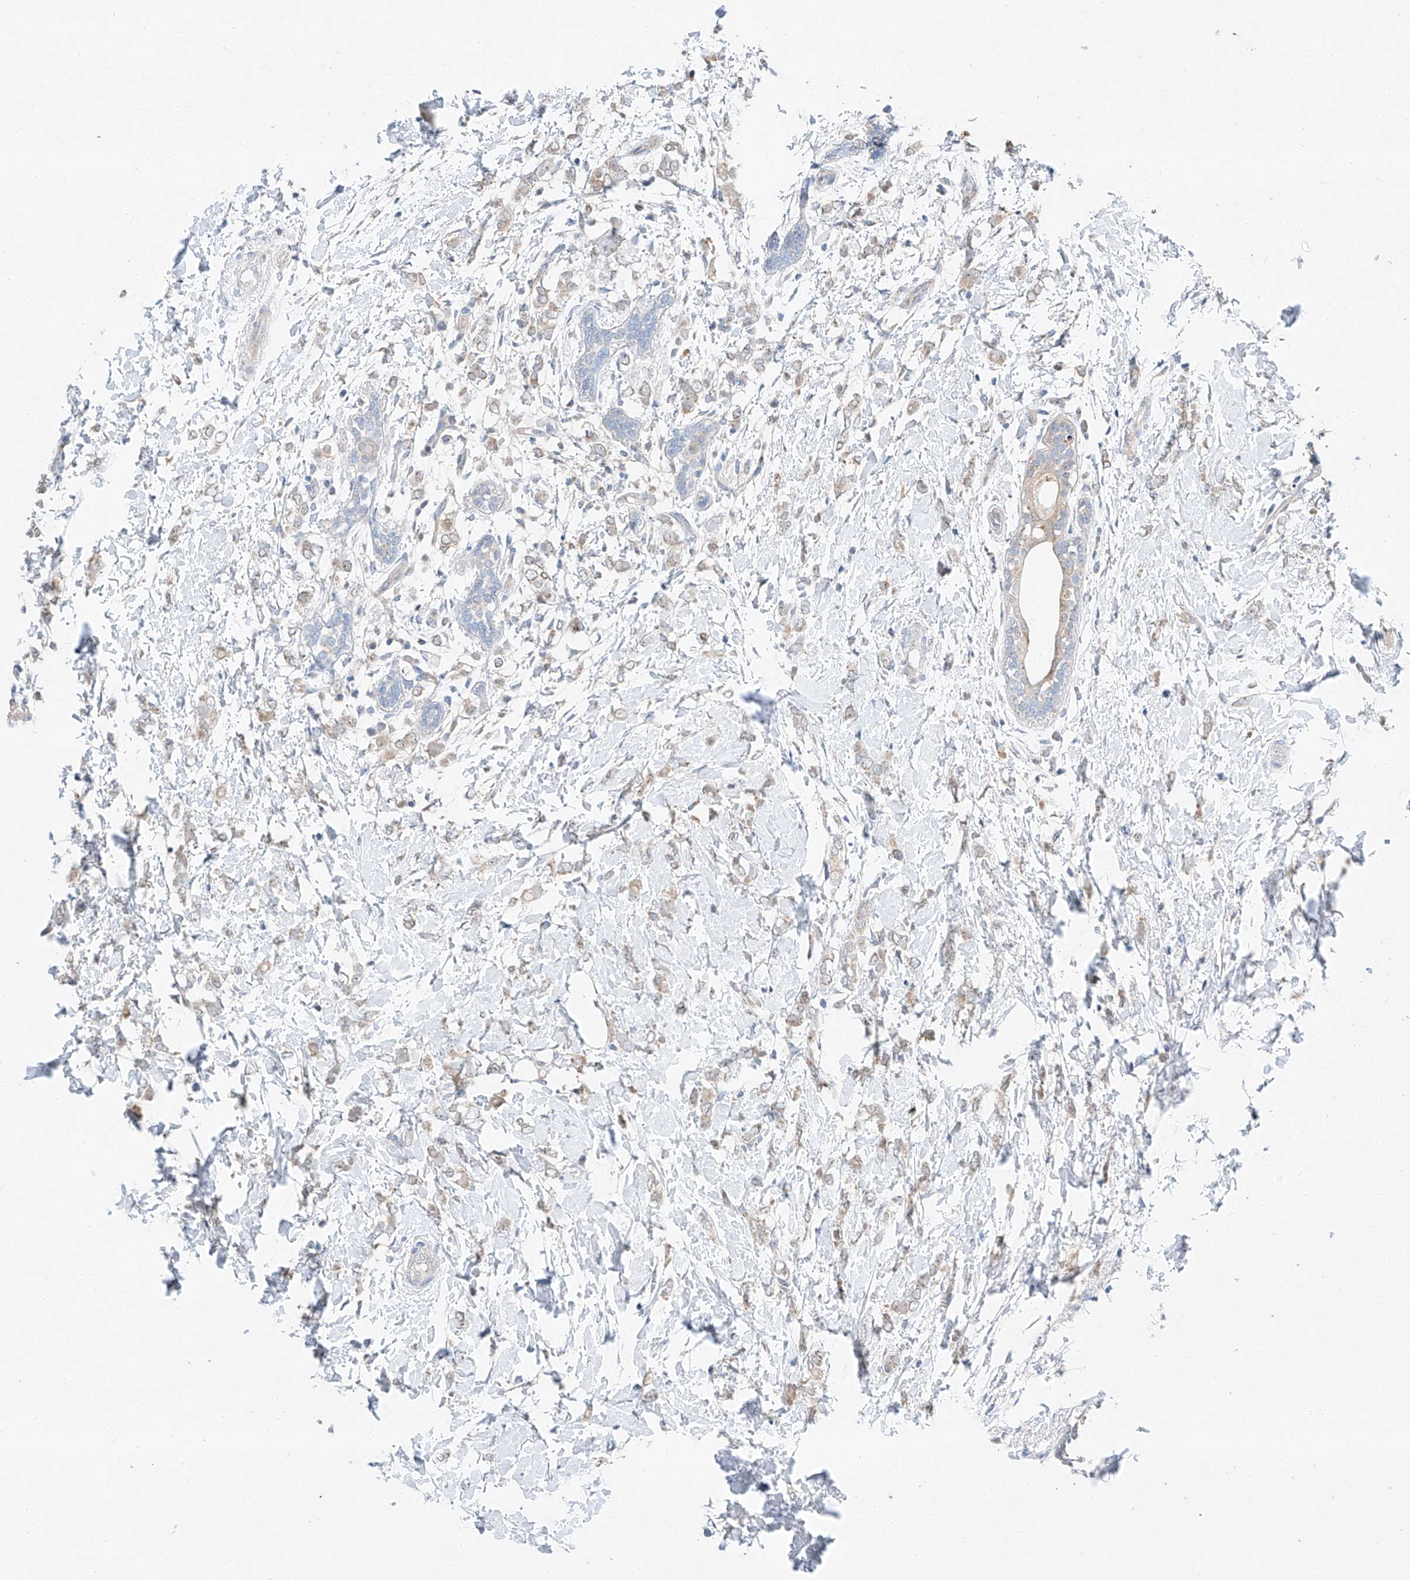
{"staining": {"intensity": "weak", "quantity": "25%-75%", "location": "cytoplasmic/membranous"}, "tissue": "breast cancer", "cell_type": "Tumor cells", "image_type": "cancer", "snomed": [{"axis": "morphology", "description": "Normal tissue, NOS"}, {"axis": "morphology", "description": "Lobular carcinoma"}, {"axis": "topography", "description": "Breast"}], "caption": "Breast cancer tissue reveals weak cytoplasmic/membranous expression in about 25%-75% of tumor cells, visualized by immunohistochemistry. The staining was performed using DAB (3,3'-diaminobenzidine) to visualize the protein expression in brown, while the nuclei were stained in blue with hematoxylin (Magnification: 20x).", "gene": "CLDND1", "patient": {"sex": "female", "age": 47}}